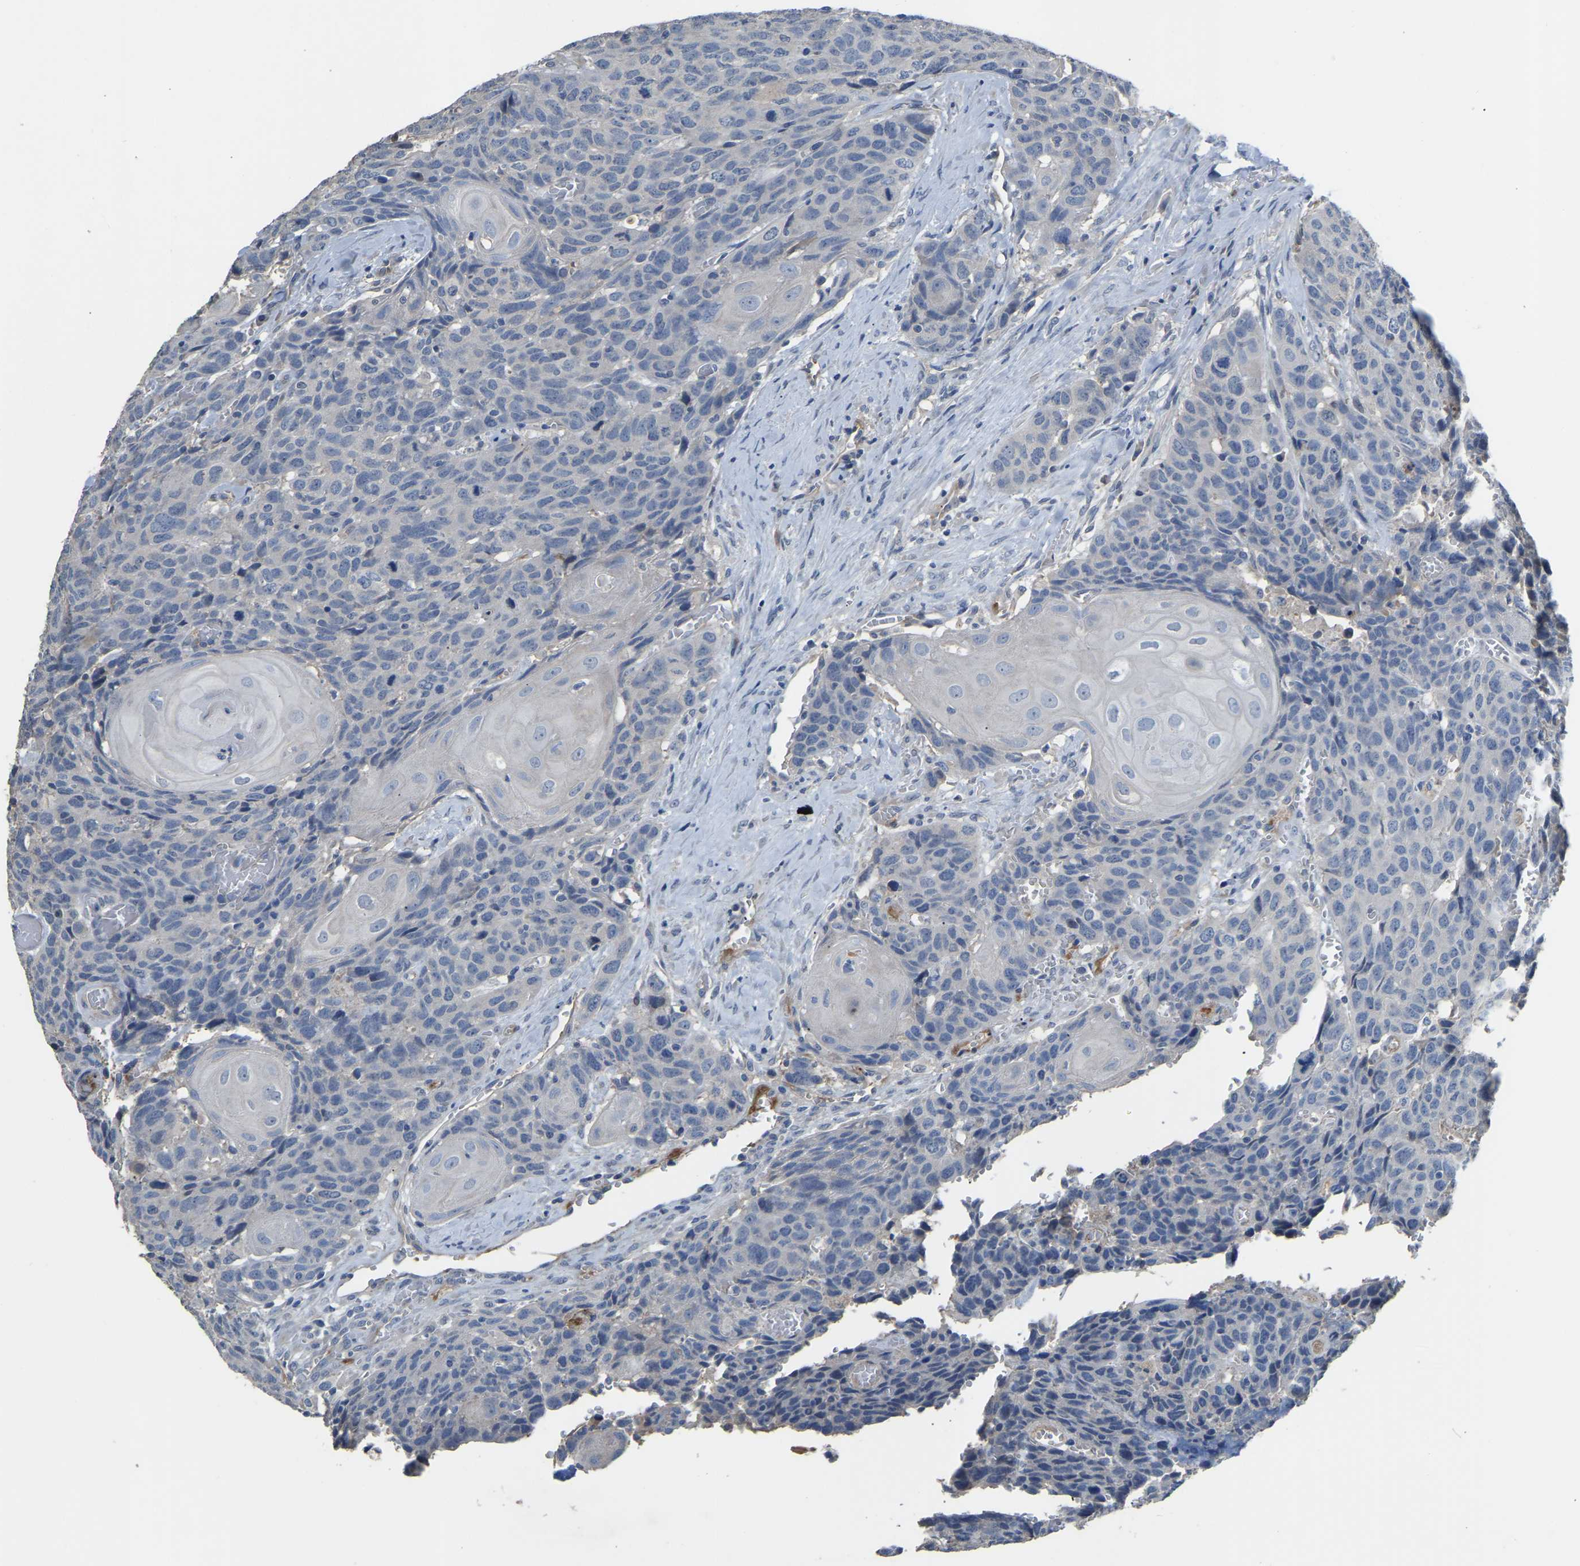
{"staining": {"intensity": "negative", "quantity": "none", "location": "none"}, "tissue": "head and neck cancer", "cell_type": "Tumor cells", "image_type": "cancer", "snomed": [{"axis": "morphology", "description": "Squamous cell carcinoma, NOS"}, {"axis": "topography", "description": "Head-Neck"}], "caption": "Tumor cells are negative for protein expression in human head and neck squamous cell carcinoma.", "gene": "HIGD2B", "patient": {"sex": "male", "age": 66}}